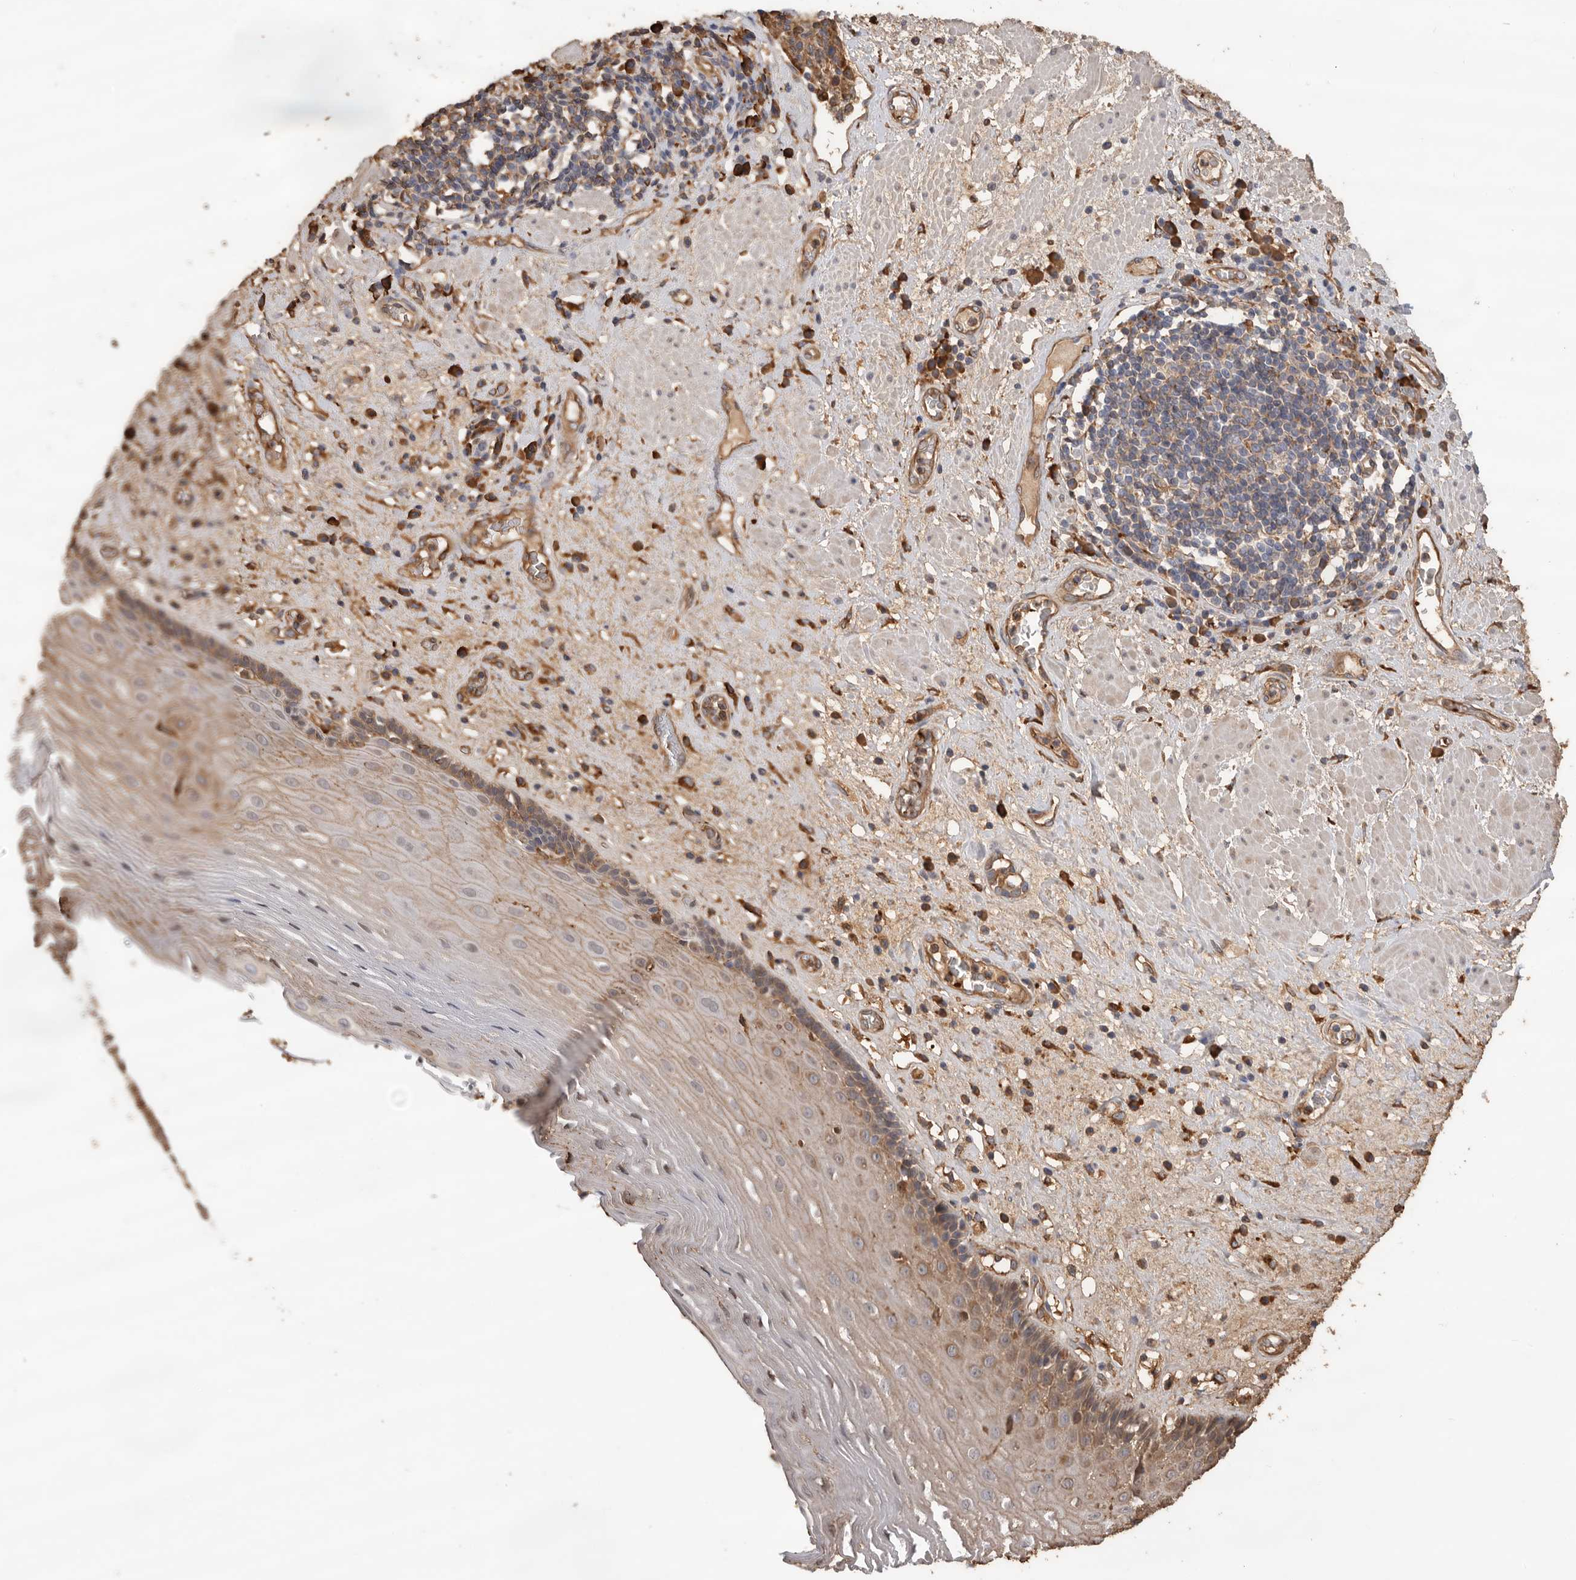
{"staining": {"intensity": "moderate", "quantity": ">75%", "location": "cytoplasmic/membranous"}, "tissue": "esophagus", "cell_type": "Squamous epithelial cells", "image_type": "normal", "snomed": [{"axis": "morphology", "description": "Normal tissue, NOS"}, {"axis": "morphology", "description": "Adenocarcinoma, NOS"}, {"axis": "topography", "description": "Esophagus"}], "caption": "A high-resolution histopathology image shows IHC staining of benign esophagus, which demonstrates moderate cytoplasmic/membranous staining in about >75% of squamous epithelial cells. (brown staining indicates protein expression, while blue staining denotes nuclei).", "gene": "CDC42BPB", "patient": {"sex": "male", "age": 62}}